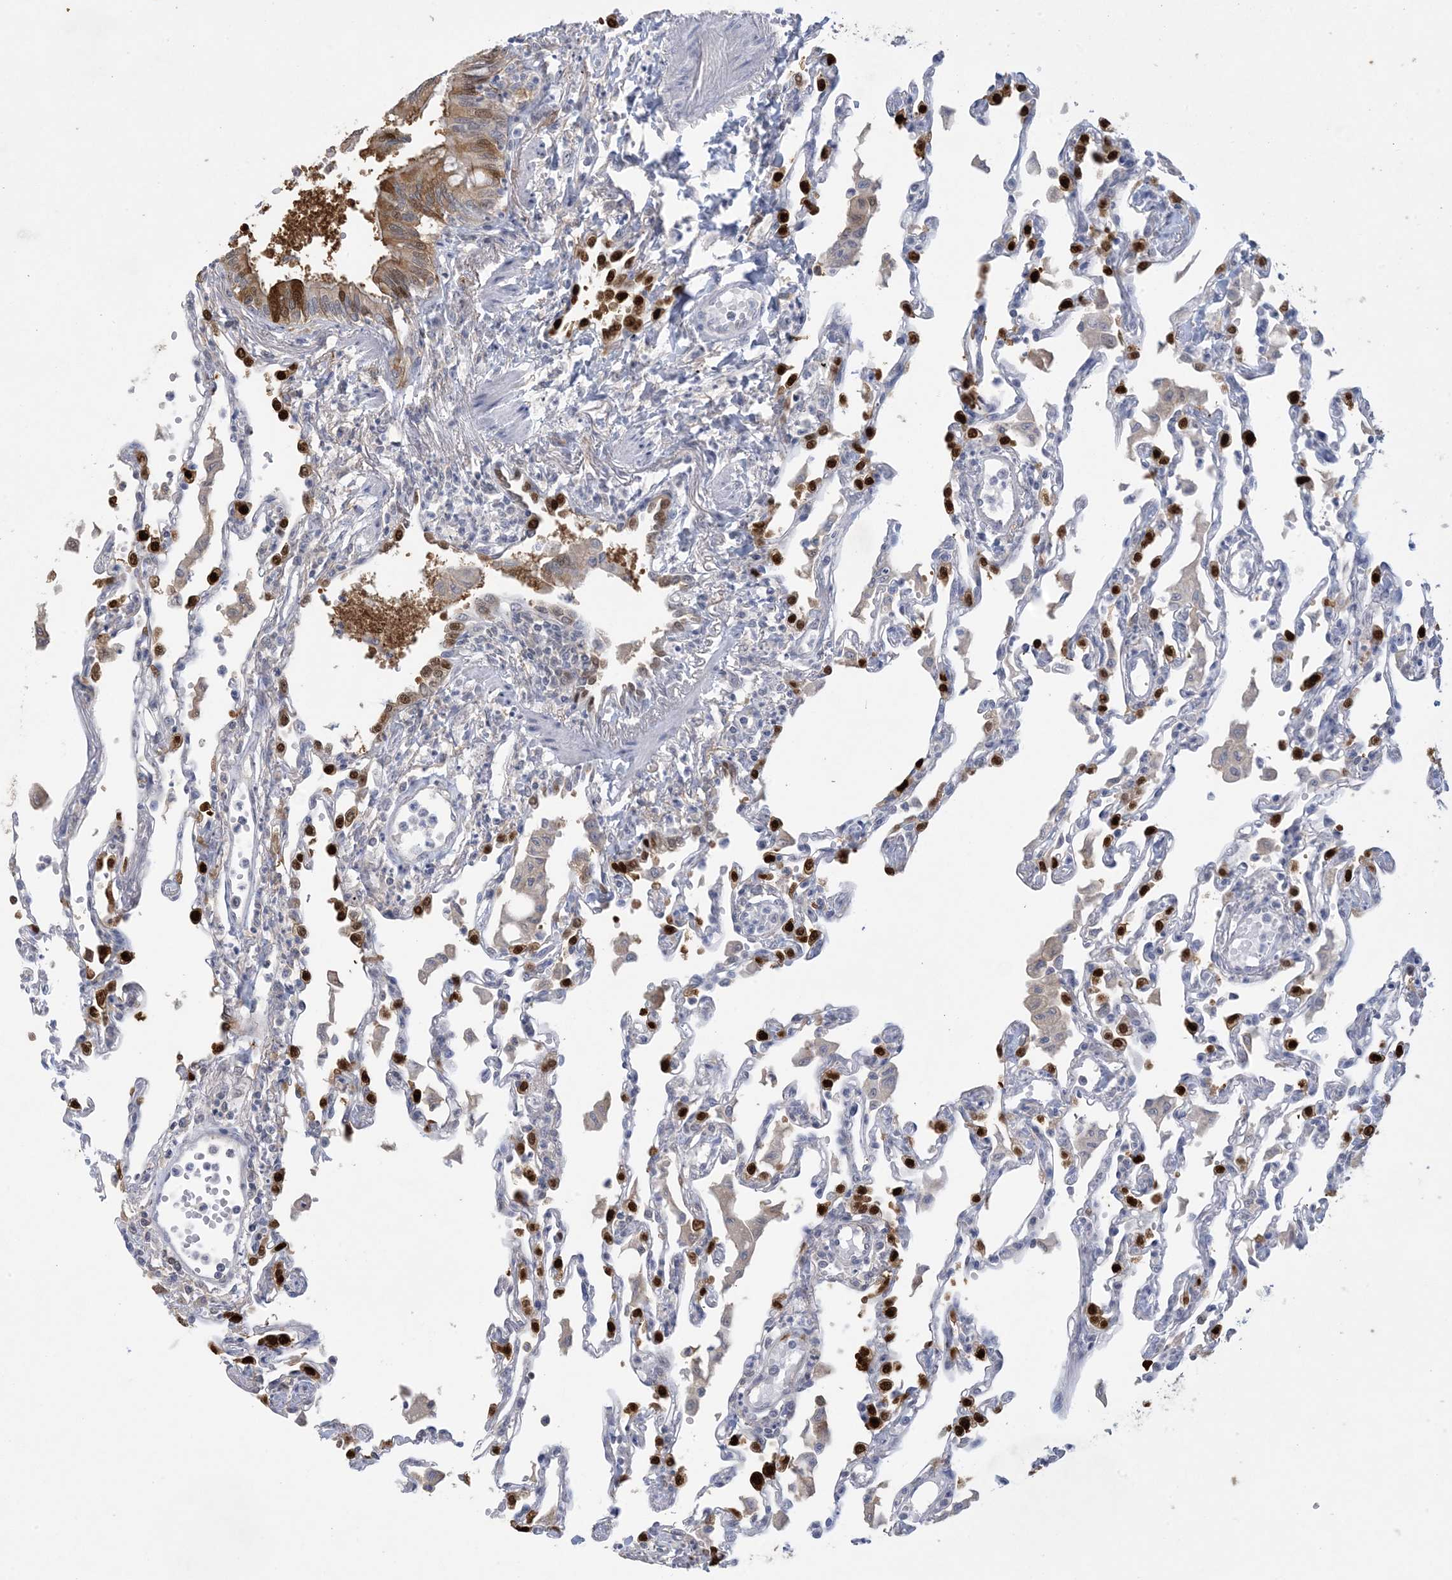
{"staining": {"intensity": "strong", "quantity": "25%-75%", "location": "cytoplasmic/membranous,nuclear"}, "tissue": "lung", "cell_type": "Alveolar cells", "image_type": "normal", "snomed": [{"axis": "morphology", "description": "Normal tissue, NOS"}, {"axis": "topography", "description": "Bronchus"}, {"axis": "topography", "description": "Lung"}], "caption": "Lung stained with DAB (3,3'-diaminobenzidine) IHC displays high levels of strong cytoplasmic/membranous,nuclear staining in approximately 25%-75% of alveolar cells.", "gene": "HMGCS1", "patient": {"sex": "female", "age": 49}}